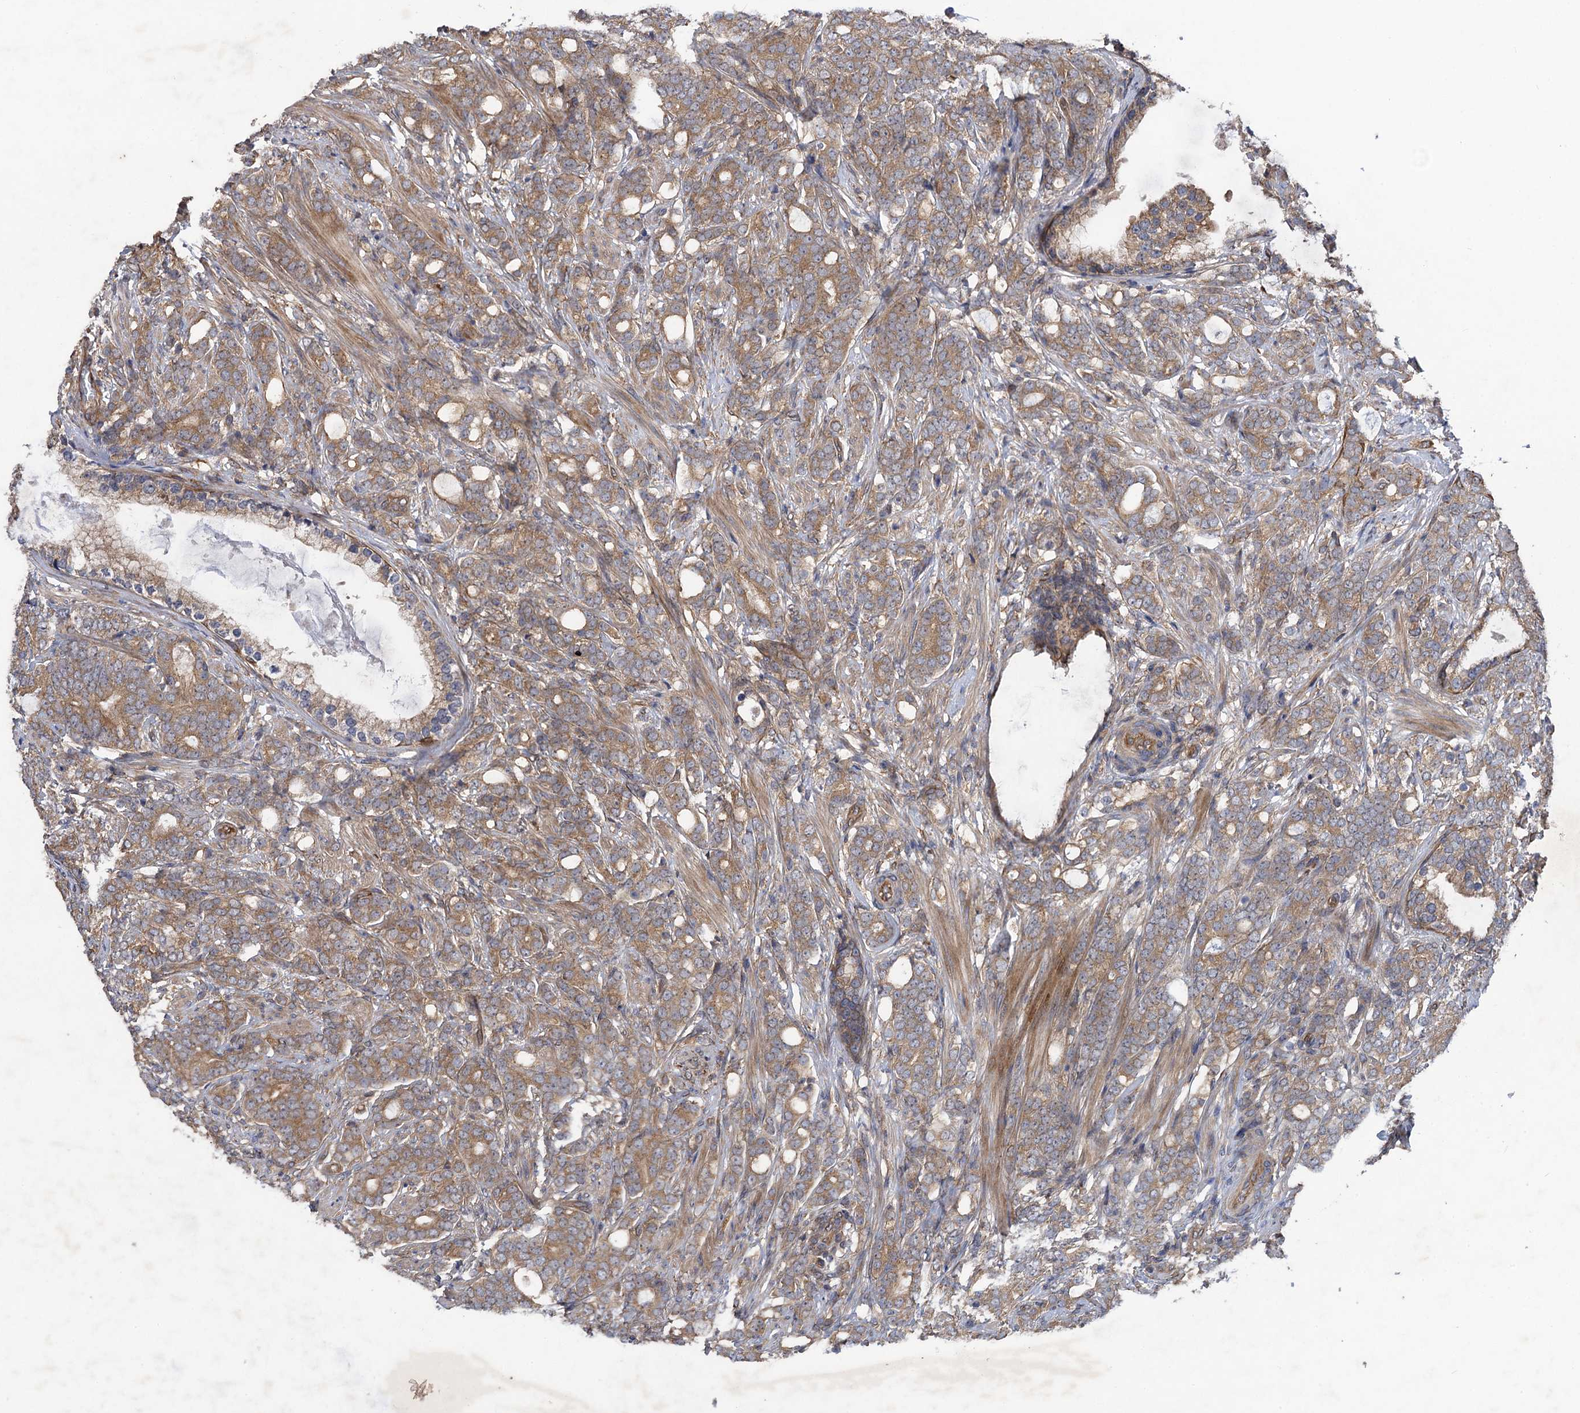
{"staining": {"intensity": "moderate", "quantity": ">75%", "location": "cytoplasmic/membranous"}, "tissue": "prostate cancer", "cell_type": "Tumor cells", "image_type": "cancer", "snomed": [{"axis": "morphology", "description": "Adenocarcinoma, Low grade"}, {"axis": "topography", "description": "Prostate"}], "caption": "Immunohistochemistry micrograph of prostate cancer (adenocarcinoma (low-grade)) stained for a protein (brown), which demonstrates medium levels of moderate cytoplasmic/membranous expression in about >75% of tumor cells.", "gene": "HAUS1", "patient": {"sex": "male", "age": 71}}